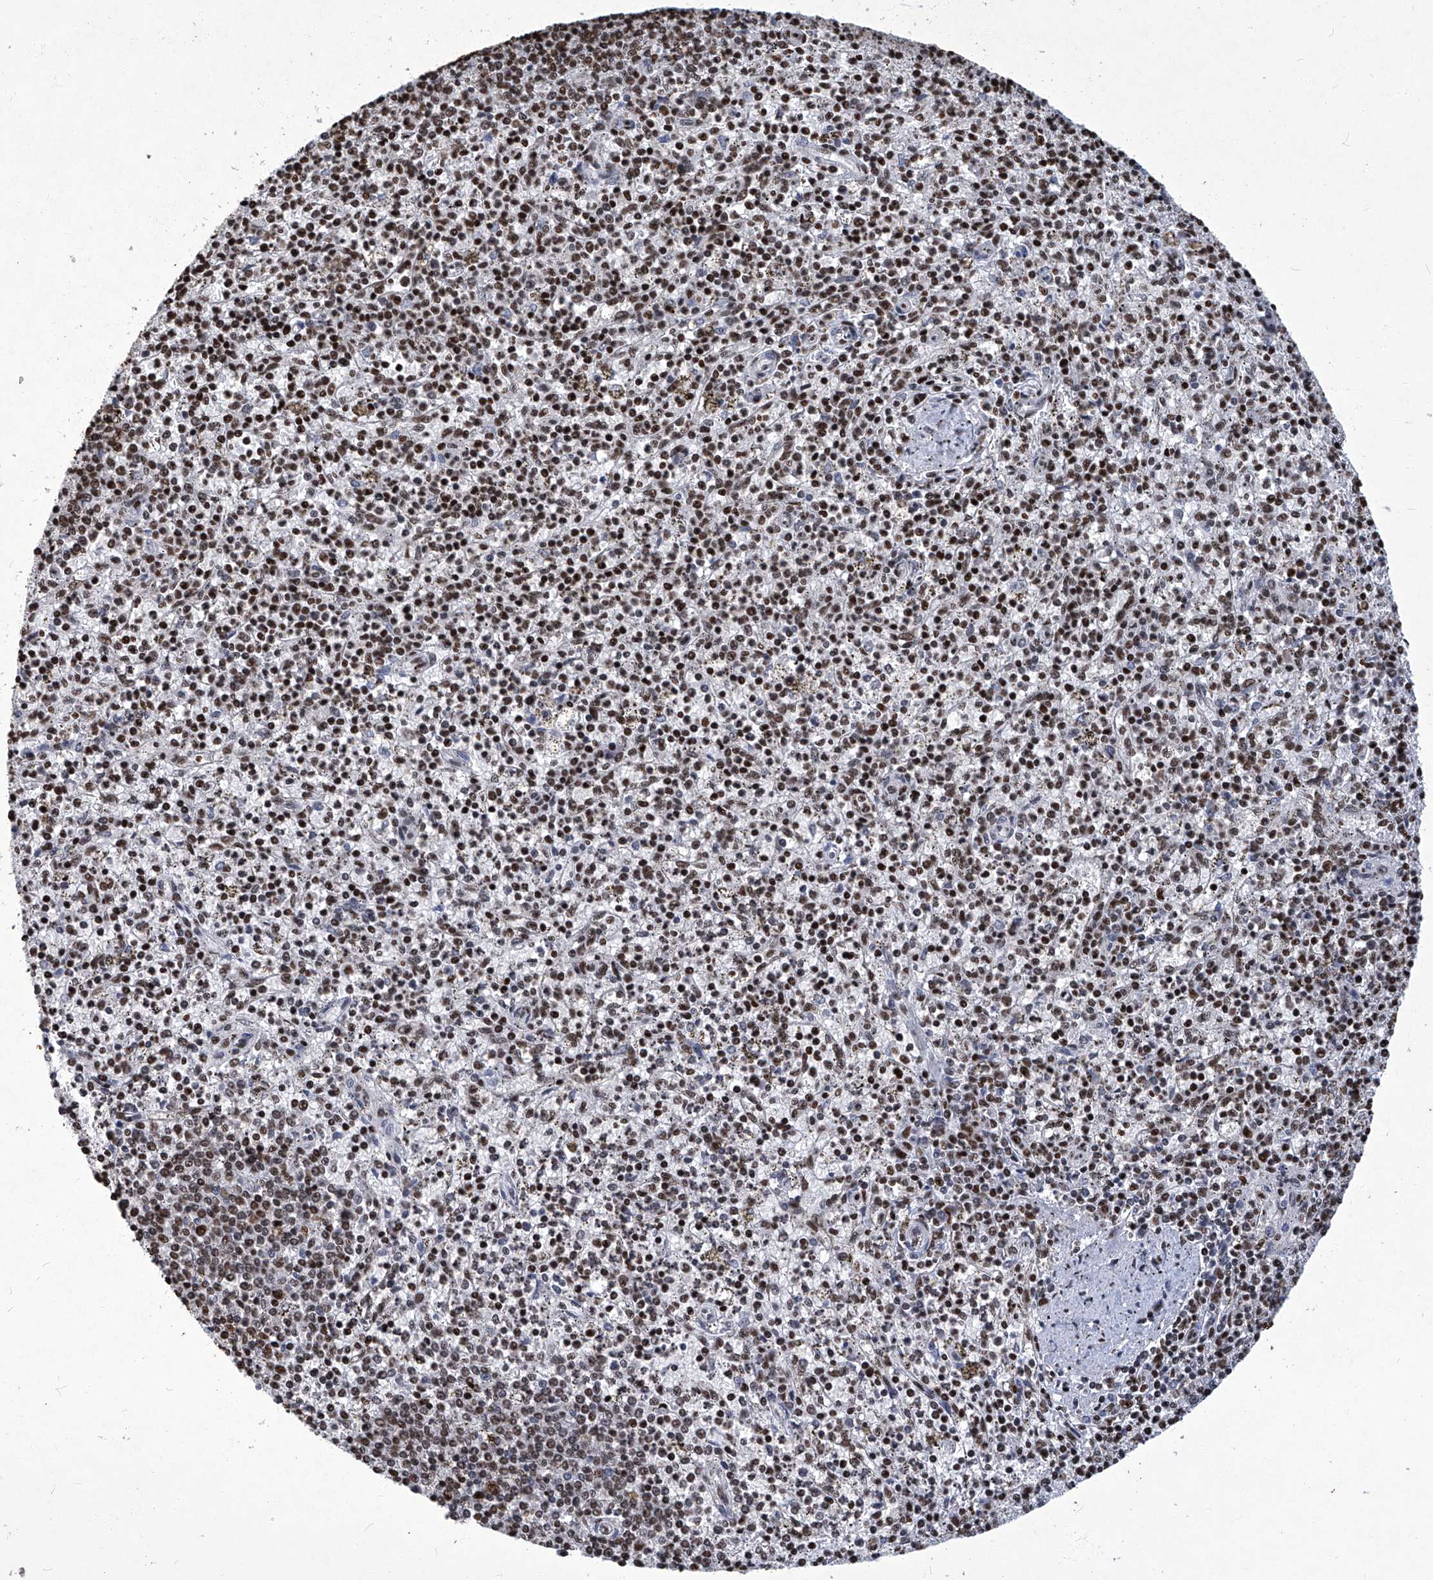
{"staining": {"intensity": "moderate", "quantity": ">75%", "location": "nuclear"}, "tissue": "spleen", "cell_type": "Cells in red pulp", "image_type": "normal", "snomed": [{"axis": "morphology", "description": "Normal tissue, NOS"}, {"axis": "topography", "description": "Spleen"}], "caption": "Normal spleen reveals moderate nuclear expression in about >75% of cells in red pulp.", "gene": "HBP1", "patient": {"sex": "male", "age": 72}}